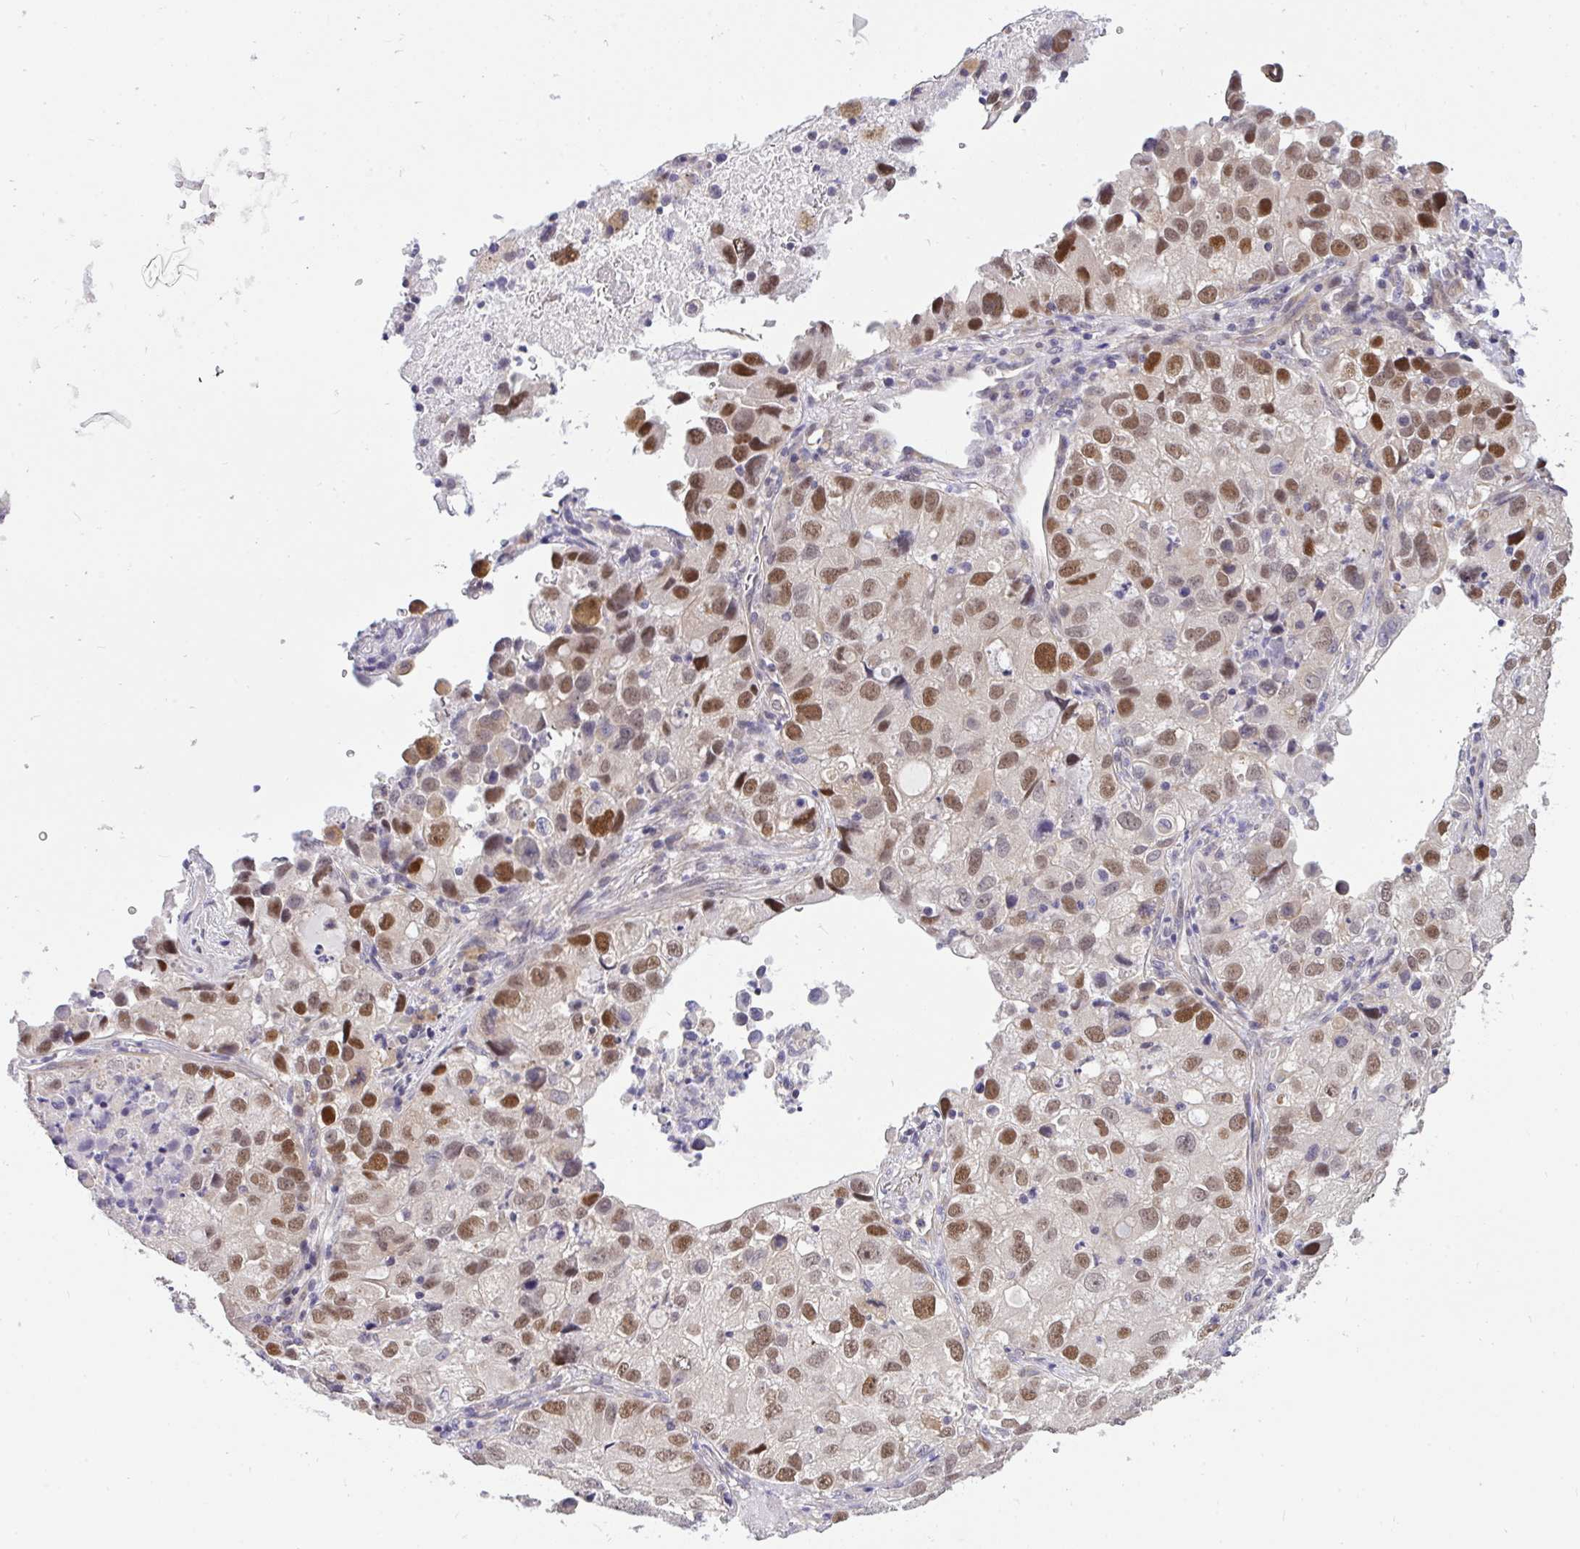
{"staining": {"intensity": "moderate", "quantity": "25%-75%", "location": "nuclear"}, "tissue": "lung cancer", "cell_type": "Tumor cells", "image_type": "cancer", "snomed": [{"axis": "morphology", "description": "Normal morphology"}, {"axis": "morphology", "description": "Adenocarcinoma, NOS"}, {"axis": "topography", "description": "Lymph node"}, {"axis": "topography", "description": "Lung"}], "caption": "Approximately 25%-75% of tumor cells in lung cancer (adenocarcinoma) show moderate nuclear protein expression as visualized by brown immunohistochemical staining.", "gene": "C19orf54", "patient": {"sex": "female", "age": 51}}